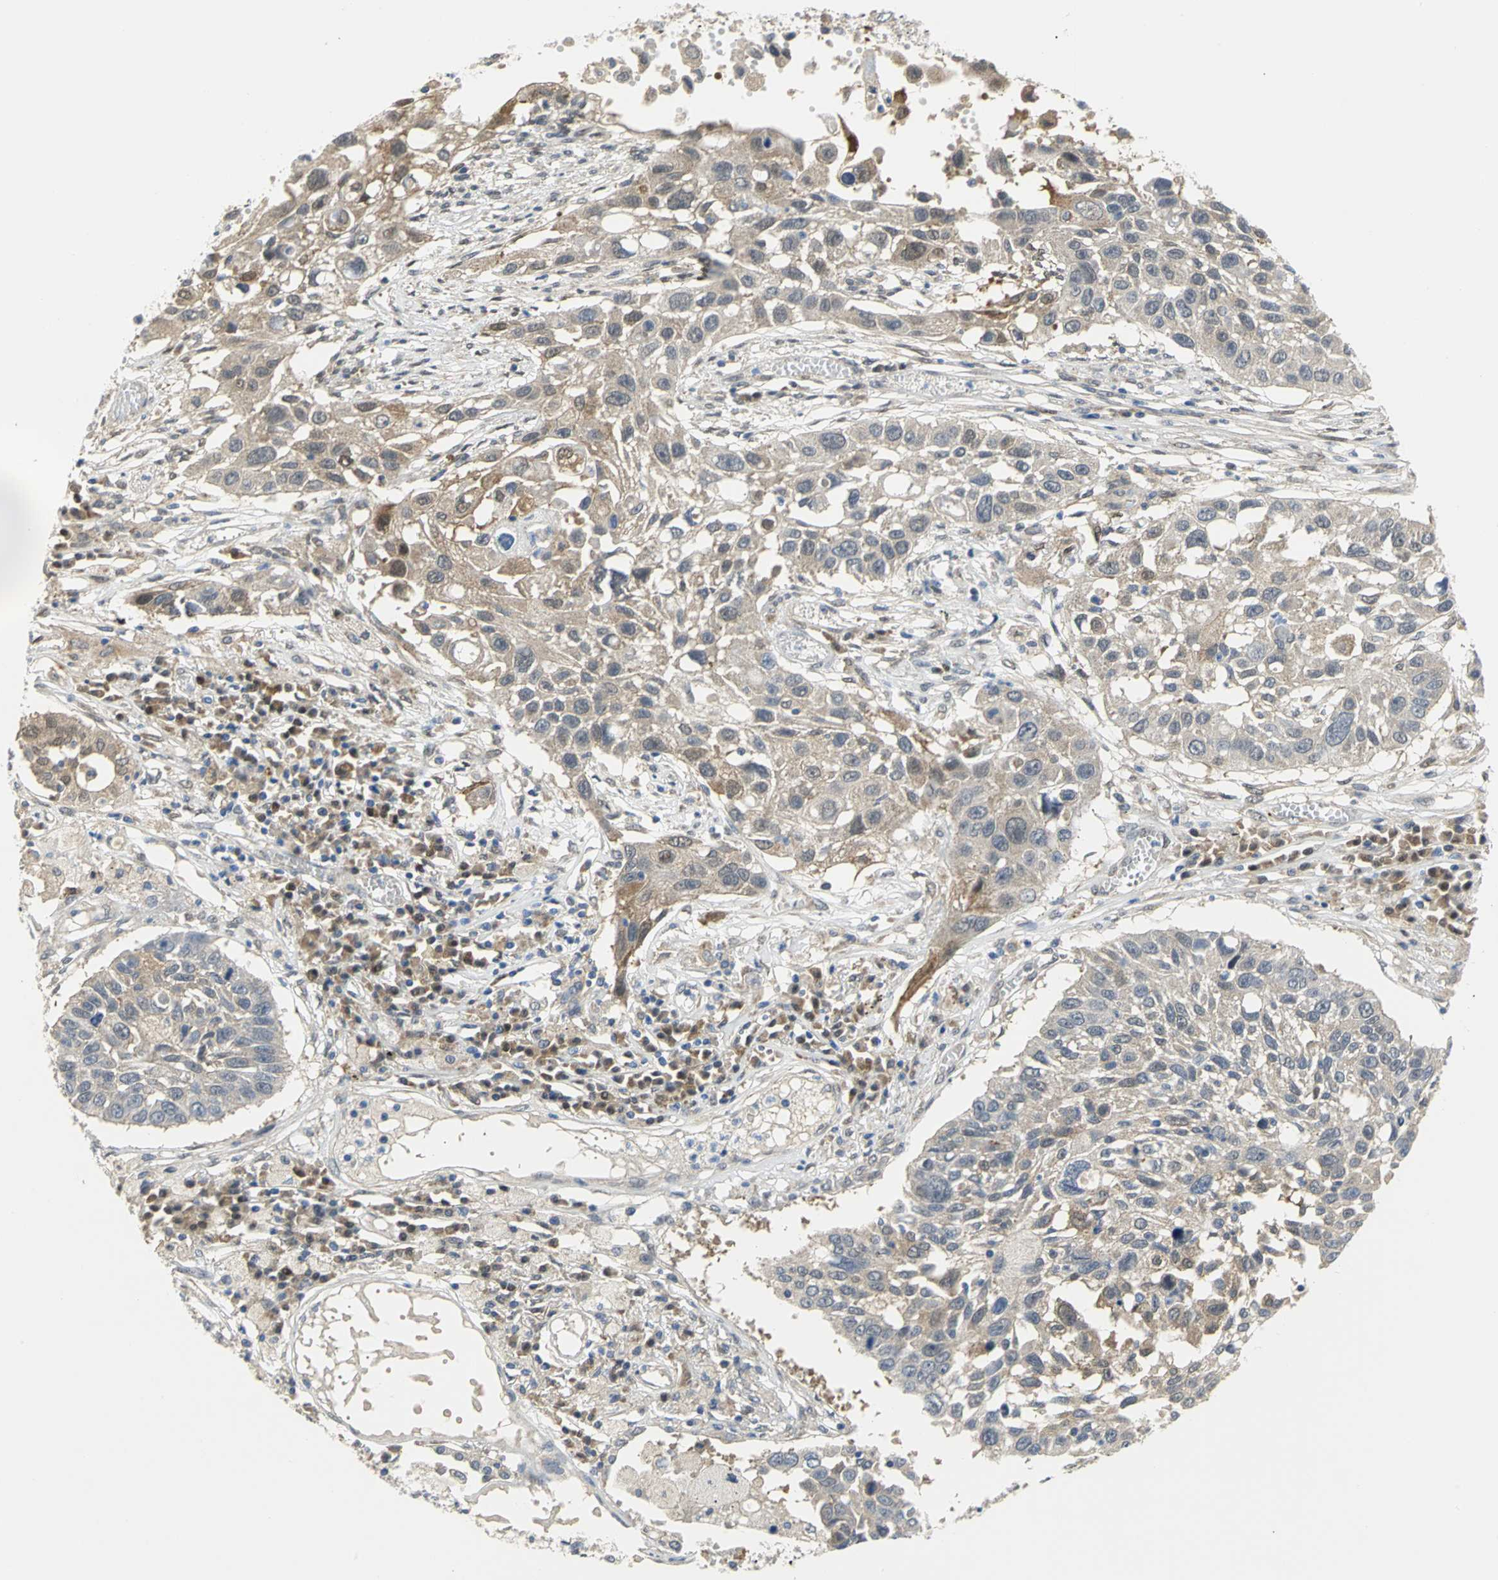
{"staining": {"intensity": "weak", "quantity": "25%-75%", "location": "cytoplasmic/membranous"}, "tissue": "lung cancer", "cell_type": "Tumor cells", "image_type": "cancer", "snomed": [{"axis": "morphology", "description": "Squamous cell carcinoma, NOS"}, {"axis": "topography", "description": "Lung"}], "caption": "Human lung cancer stained with a protein marker displays weak staining in tumor cells.", "gene": "PGM3", "patient": {"sex": "male", "age": 71}}